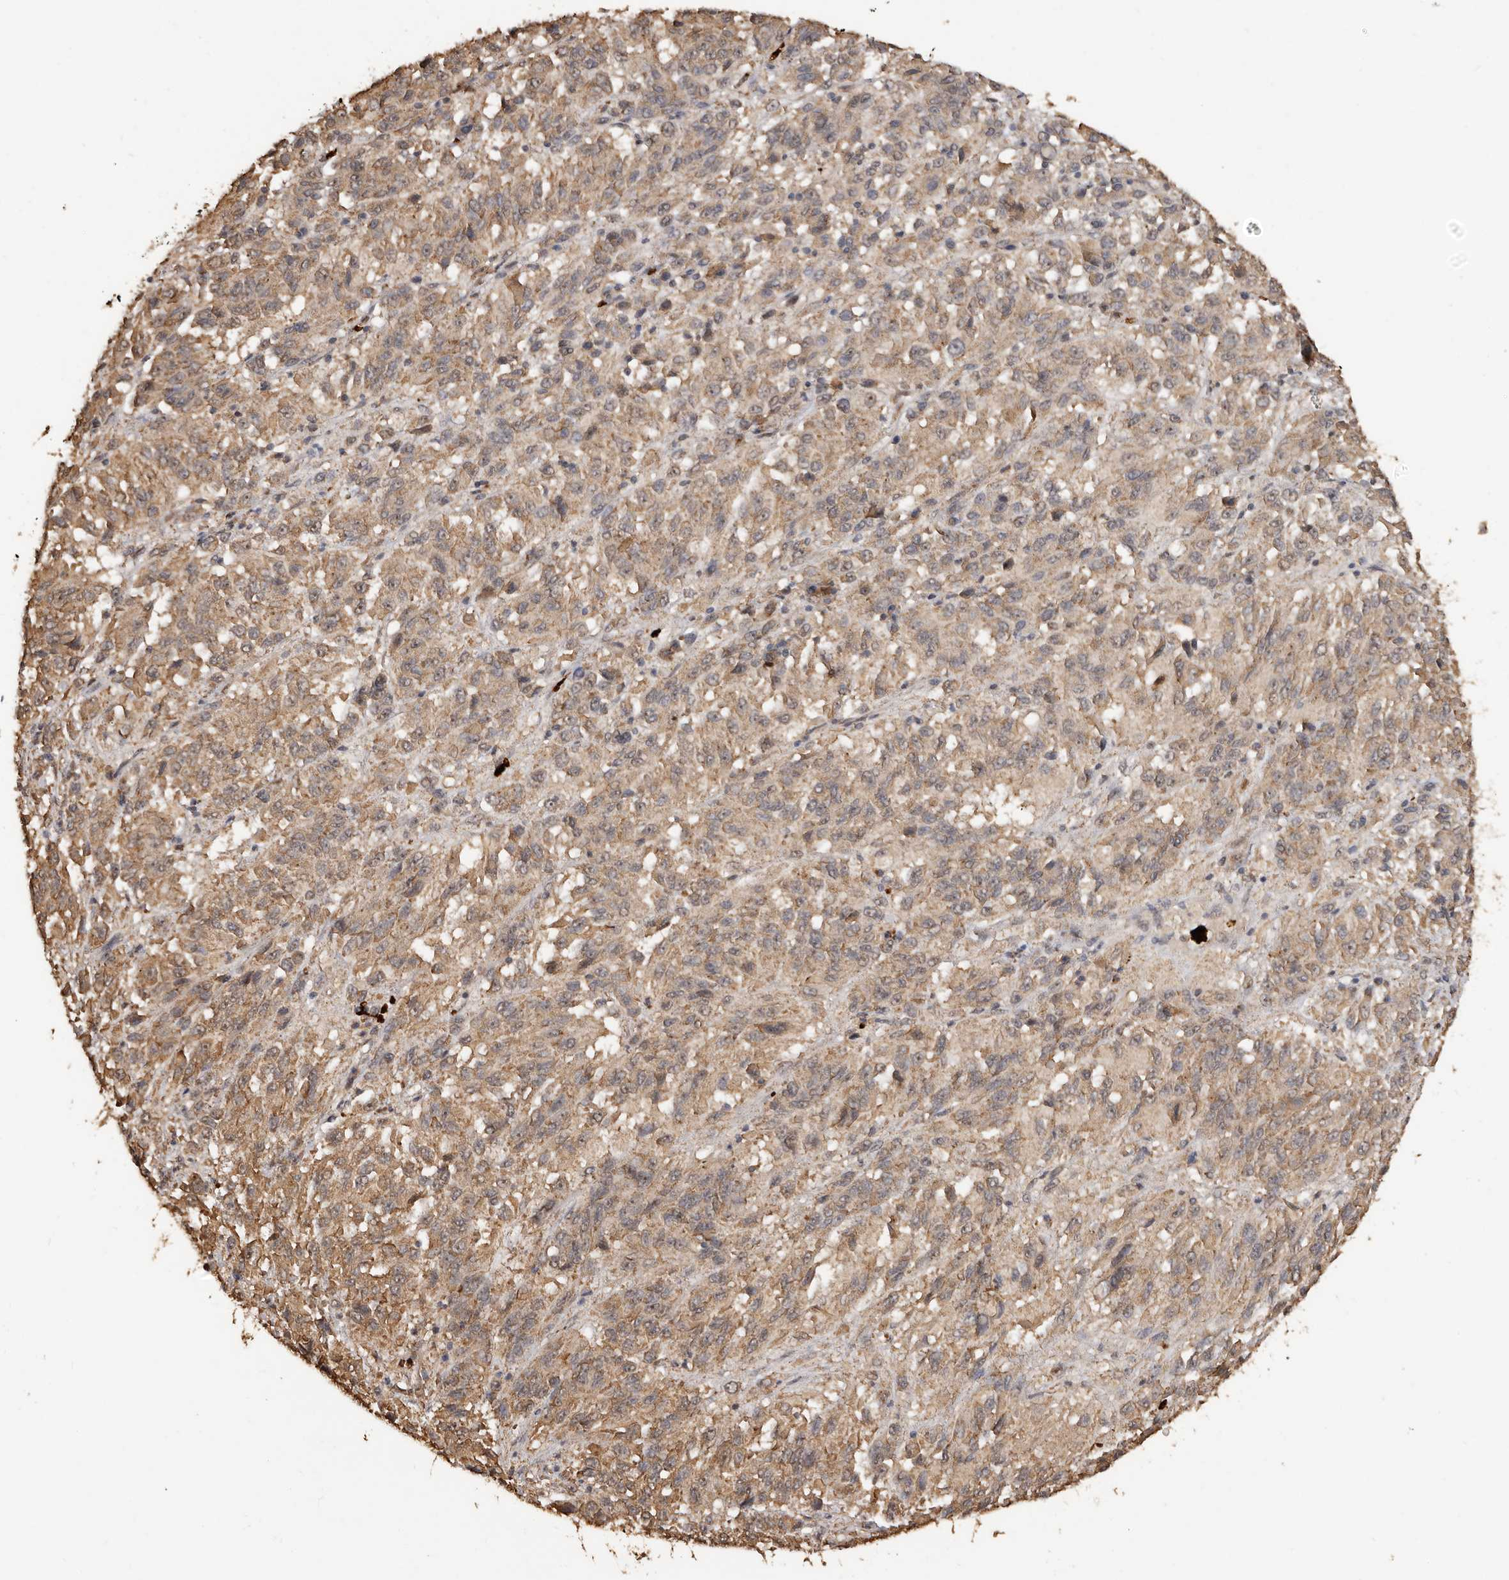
{"staining": {"intensity": "weak", "quantity": ">75%", "location": "cytoplasmic/membranous"}, "tissue": "melanoma", "cell_type": "Tumor cells", "image_type": "cancer", "snomed": [{"axis": "morphology", "description": "Malignant melanoma, Metastatic site"}, {"axis": "topography", "description": "Lung"}], "caption": "A micrograph showing weak cytoplasmic/membranous positivity in about >75% of tumor cells in melanoma, as visualized by brown immunohistochemical staining.", "gene": "GRAMD2A", "patient": {"sex": "male", "age": 64}}